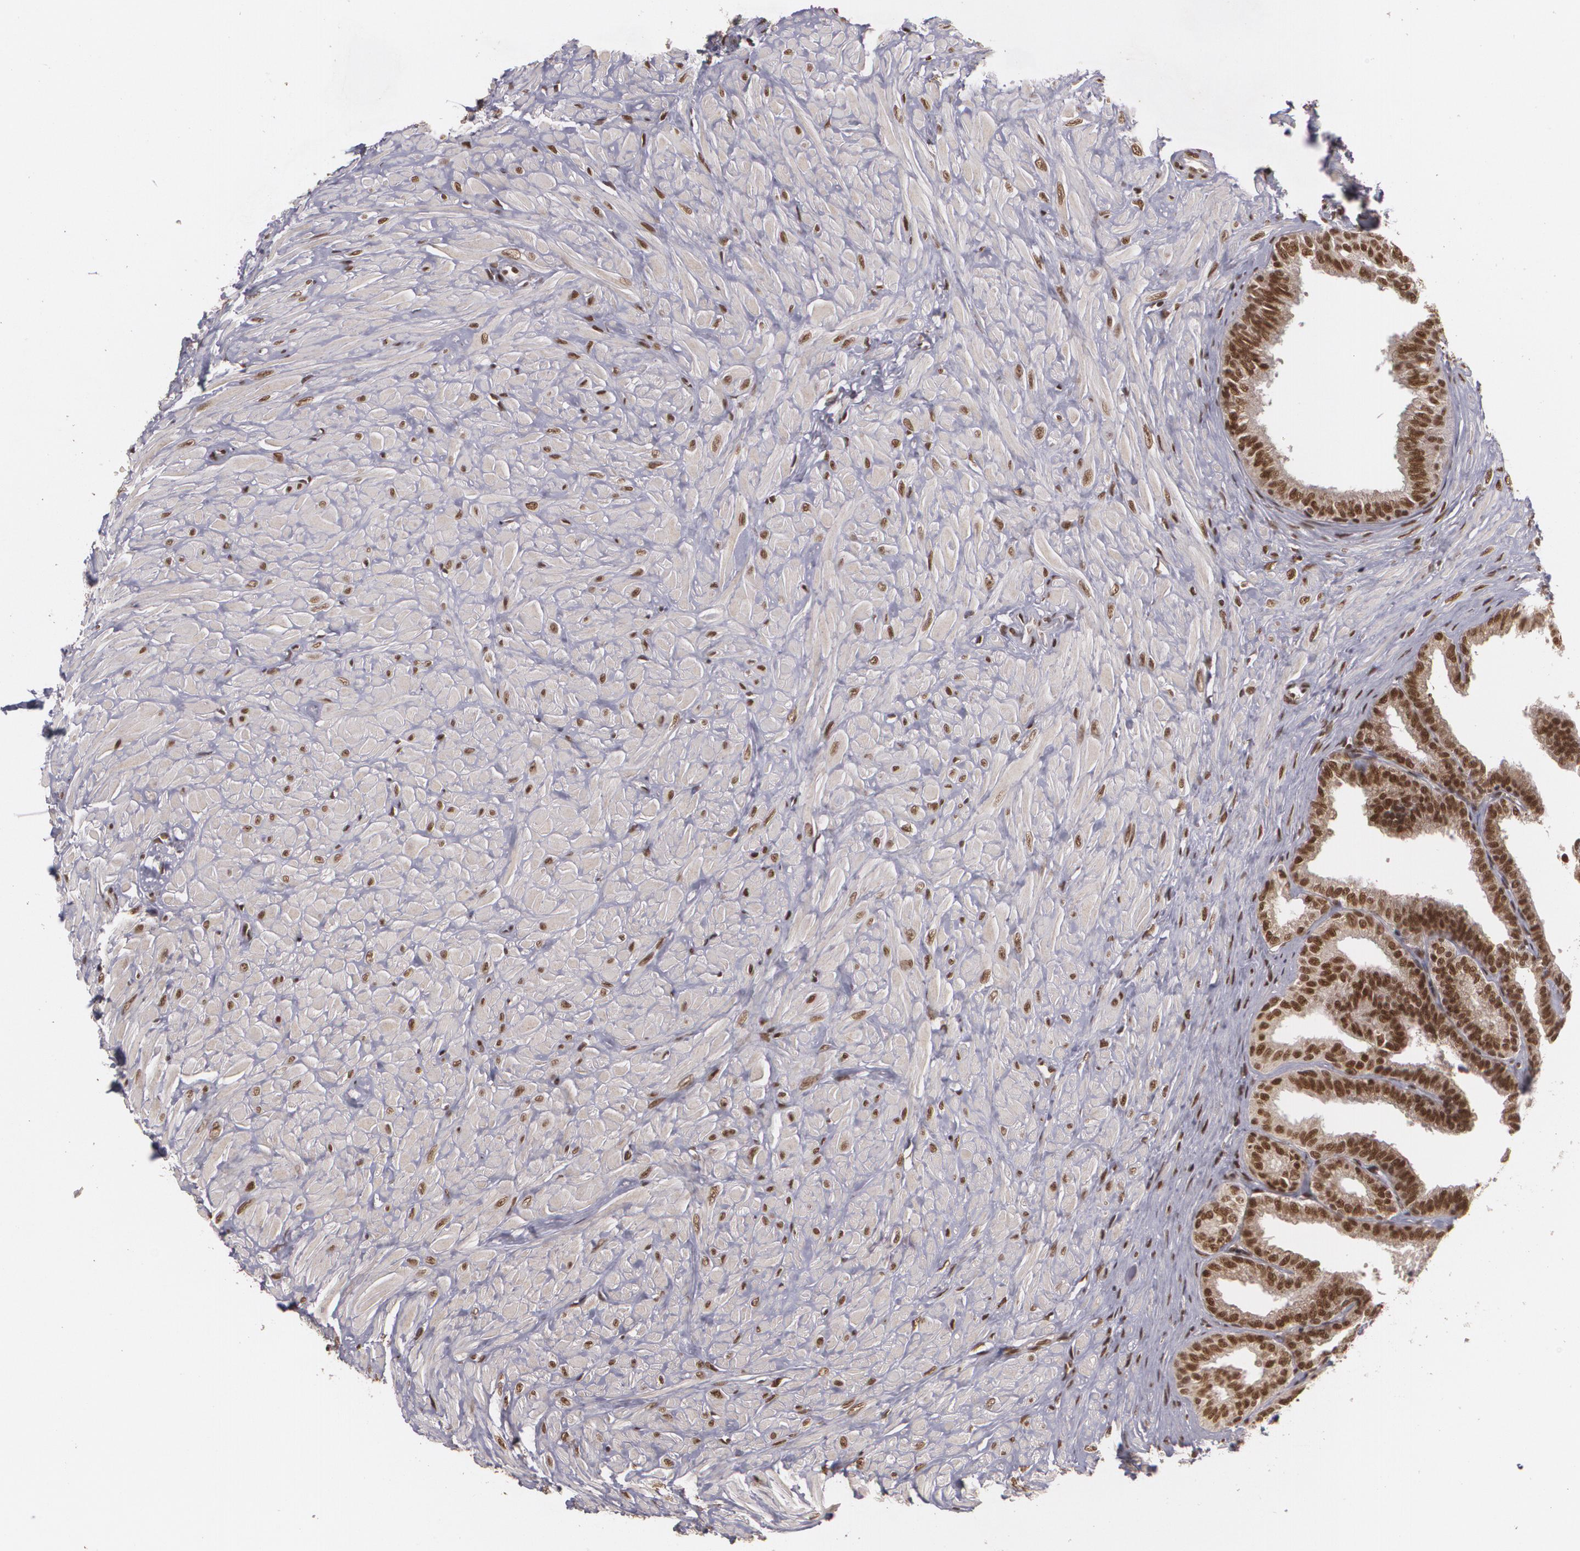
{"staining": {"intensity": "strong", "quantity": ">75%", "location": "nuclear"}, "tissue": "seminal vesicle", "cell_type": "Glandular cells", "image_type": "normal", "snomed": [{"axis": "morphology", "description": "Normal tissue, NOS"}, {"axis": "topography", "description": "Seminal veicle"}], "caption": "Protein staining of unremarkable seminal vesicle demonstrates strong nuclear positivity in approximately >75% of glandular cells.", "gene": "RXRB", "patient": {"sex": "male", "age": 26}}